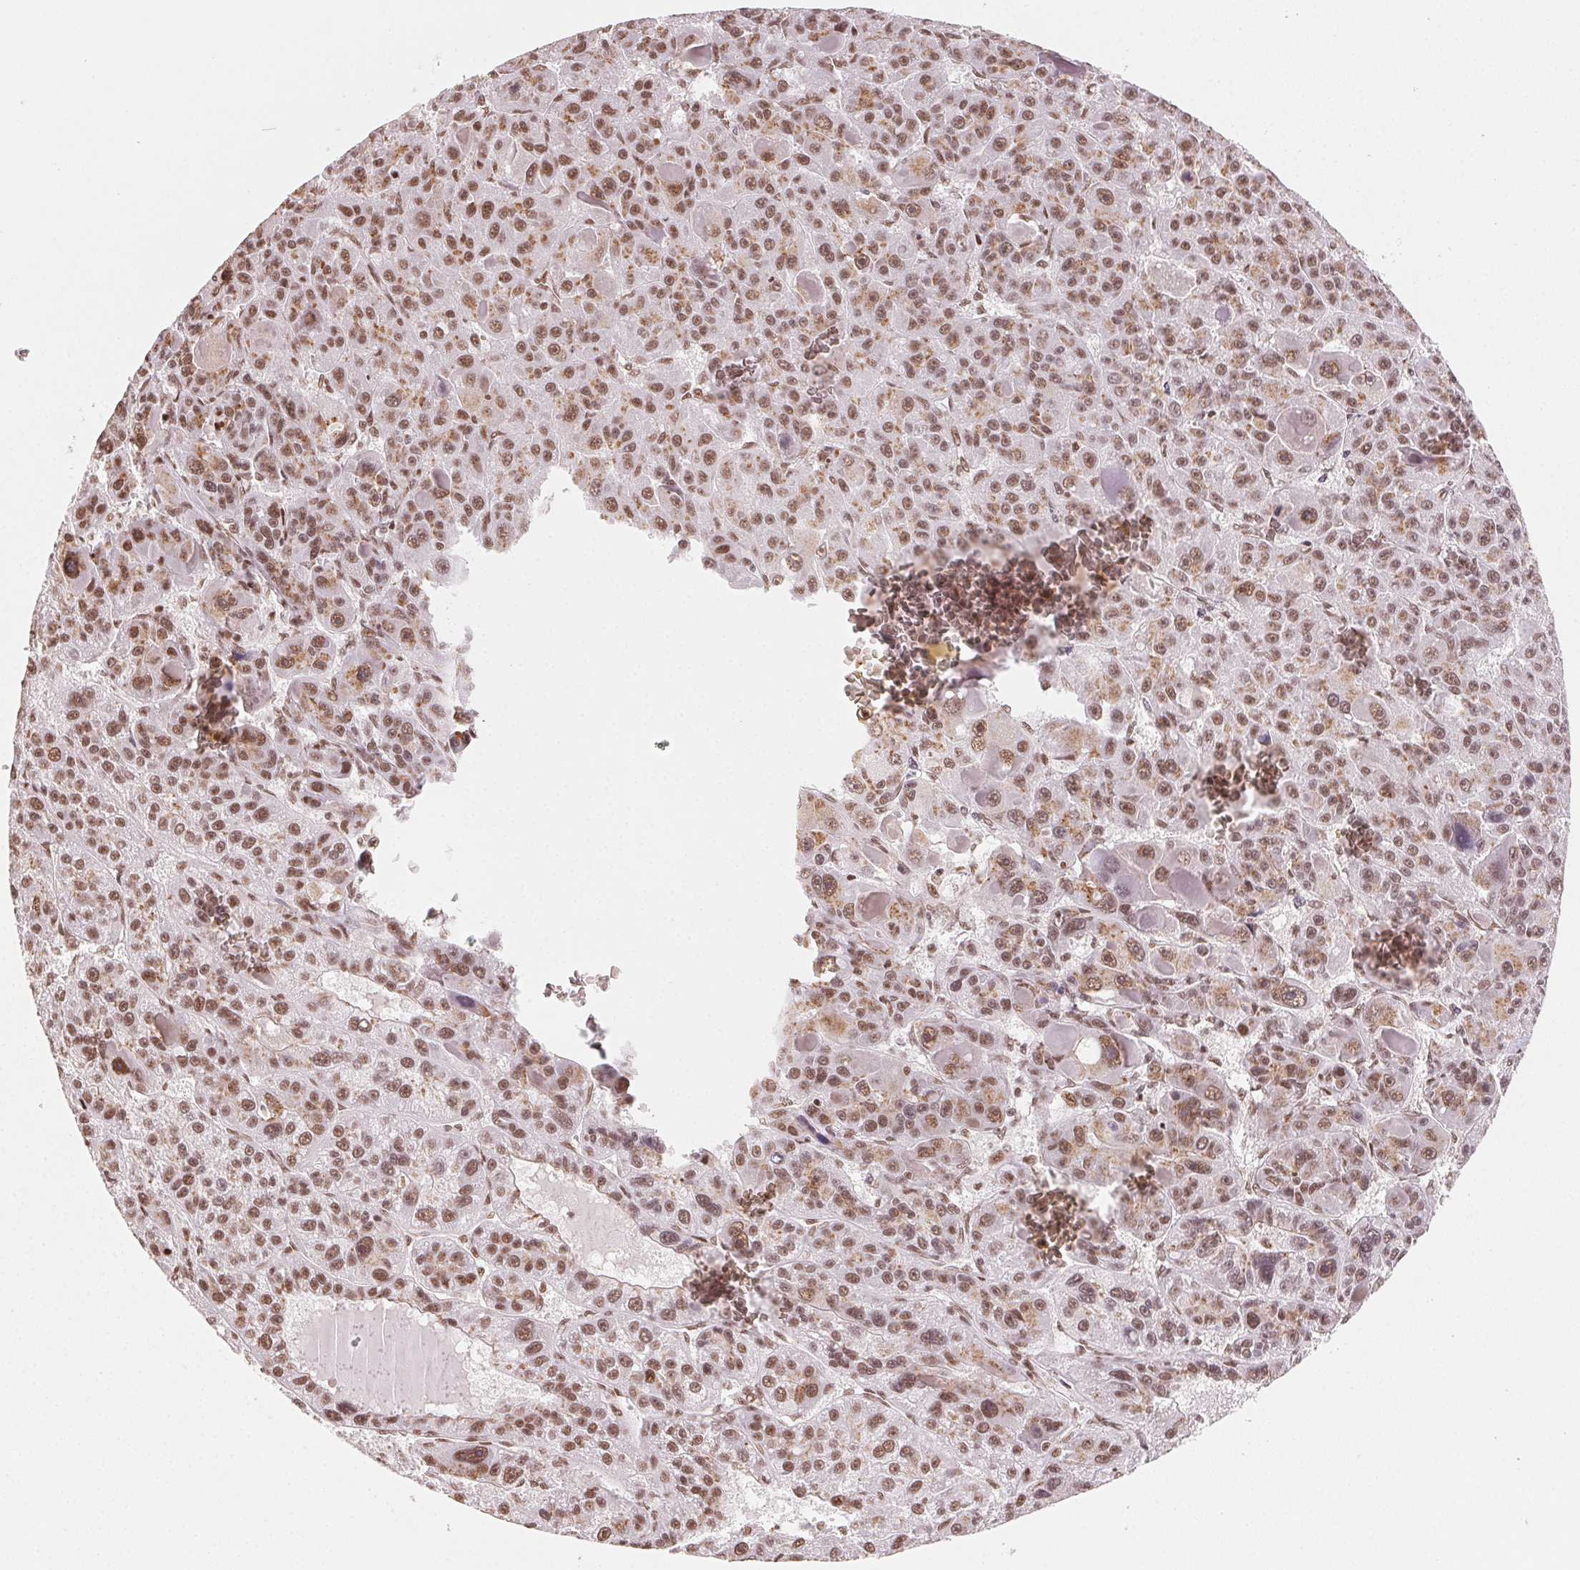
{"staining": {"intensity": "moderate", "quantity": ">75%", "location": "cytoplasmic/membranous,nuclear"}, "tissue": "liver cancer", "cell_type": "Tumor cells", "image_type": "cancer", "snomed": [{"axis": "morphology", "description": "Carcinoma, Hepatocellular, NOS"}, {"axis": "topography", "description": "Liver"}], "caption": "The immunohistochemical stain shows moderate cytoplasmic/membranous and nuclear positivity in tumor cells of liver hepatocellular carcinoma tissue.", "gene": "TOPORS", "patient": {"sex": "male", "age": 76}}